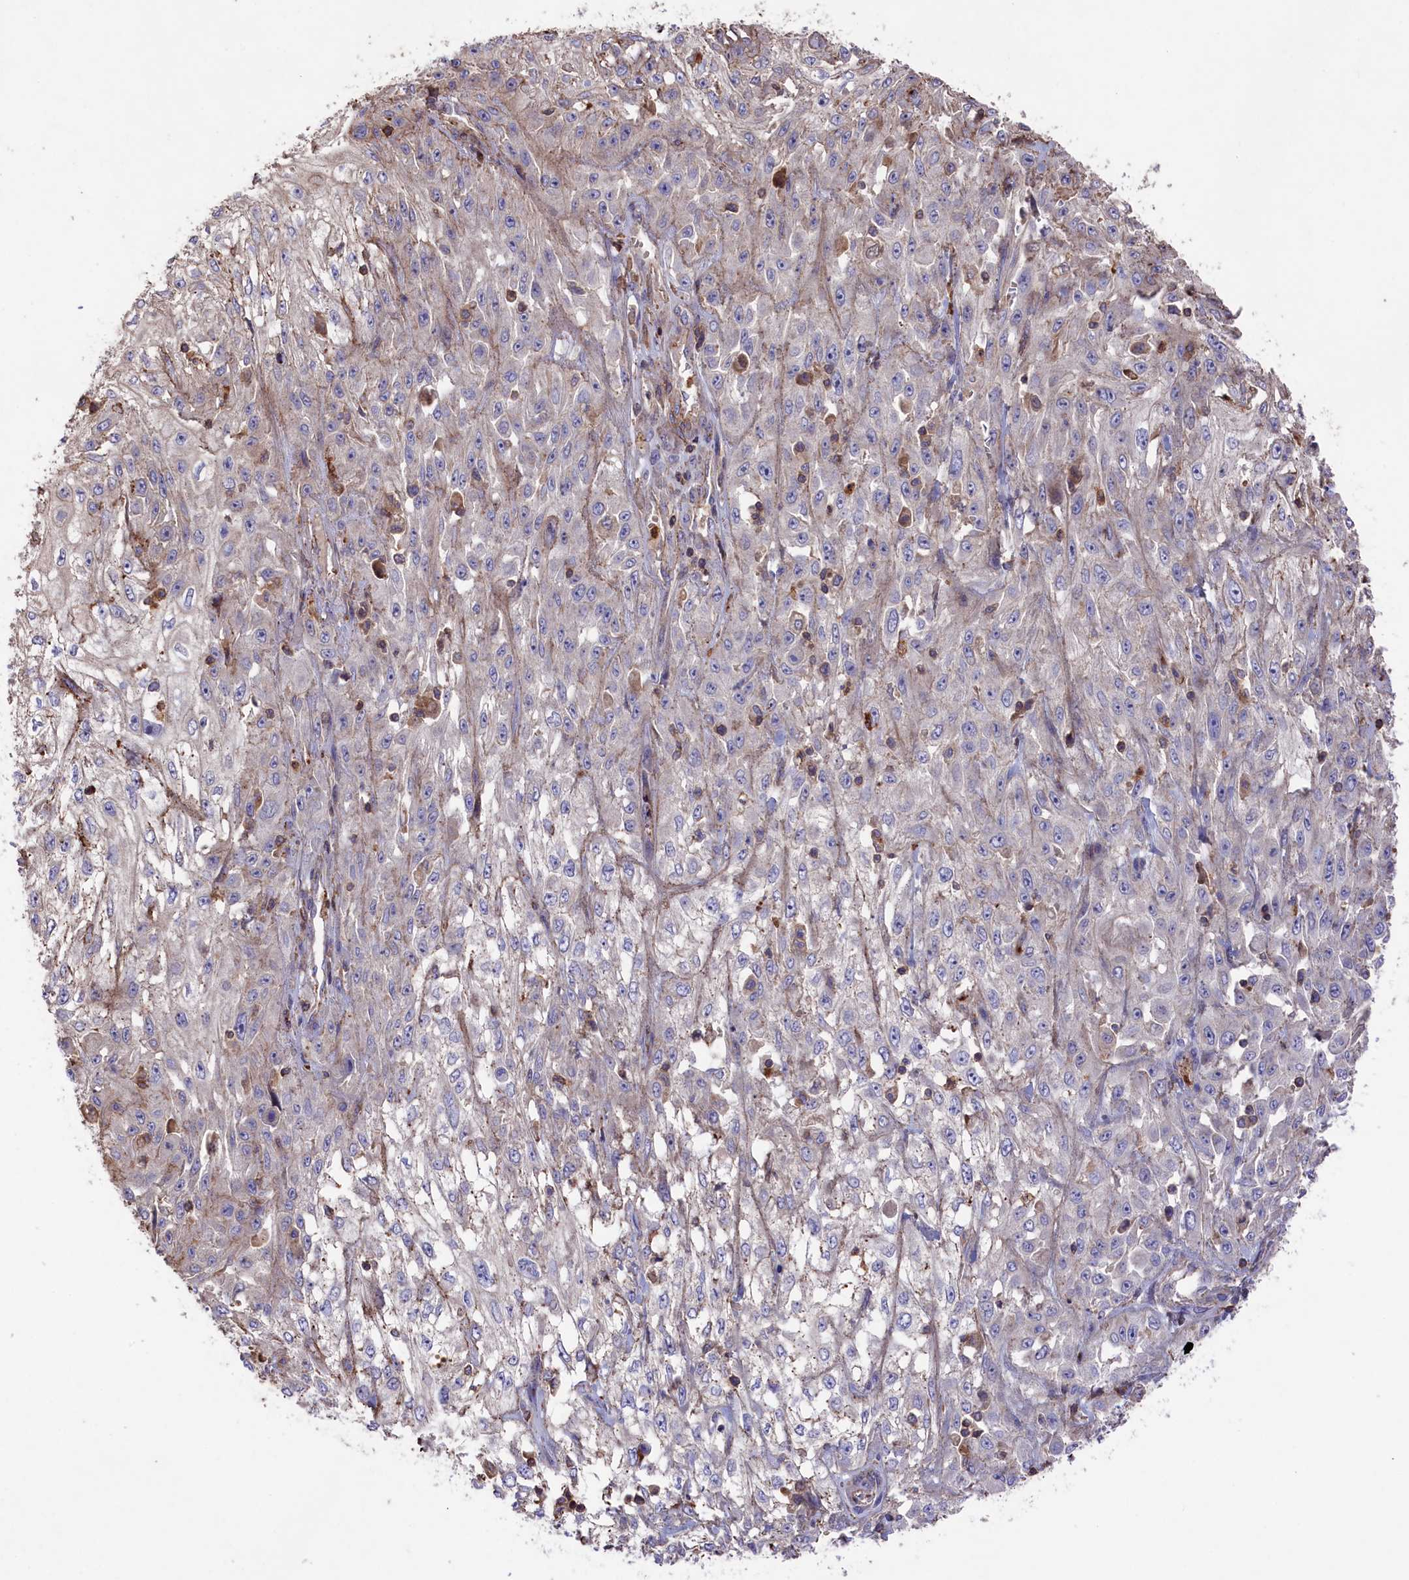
{"staining": {"intensity": "negative", "quantity": "none", "location": "none"}, "tissue": "skin cancer", "cell_type": "Tumor cells", "image_type": "cancer", "snomed": [{"axis": "morphology", "description": "Squamous cell carcinoma, NOS"}, {"axis": "morphology", "description": "Squamous cell carcinoma, metastatic, NOS"}, {"axis": "topography", "description": "Skin"}, {"axis": "topography", "description": "Lymph node"}], "caption": "The IHC micrograph has no significant expression in tumor cells of metastatic squamous cell carcinoma (skin) tissue.", "gene": "RAPSN", "patient": {"sex": "male", "age": 75}}